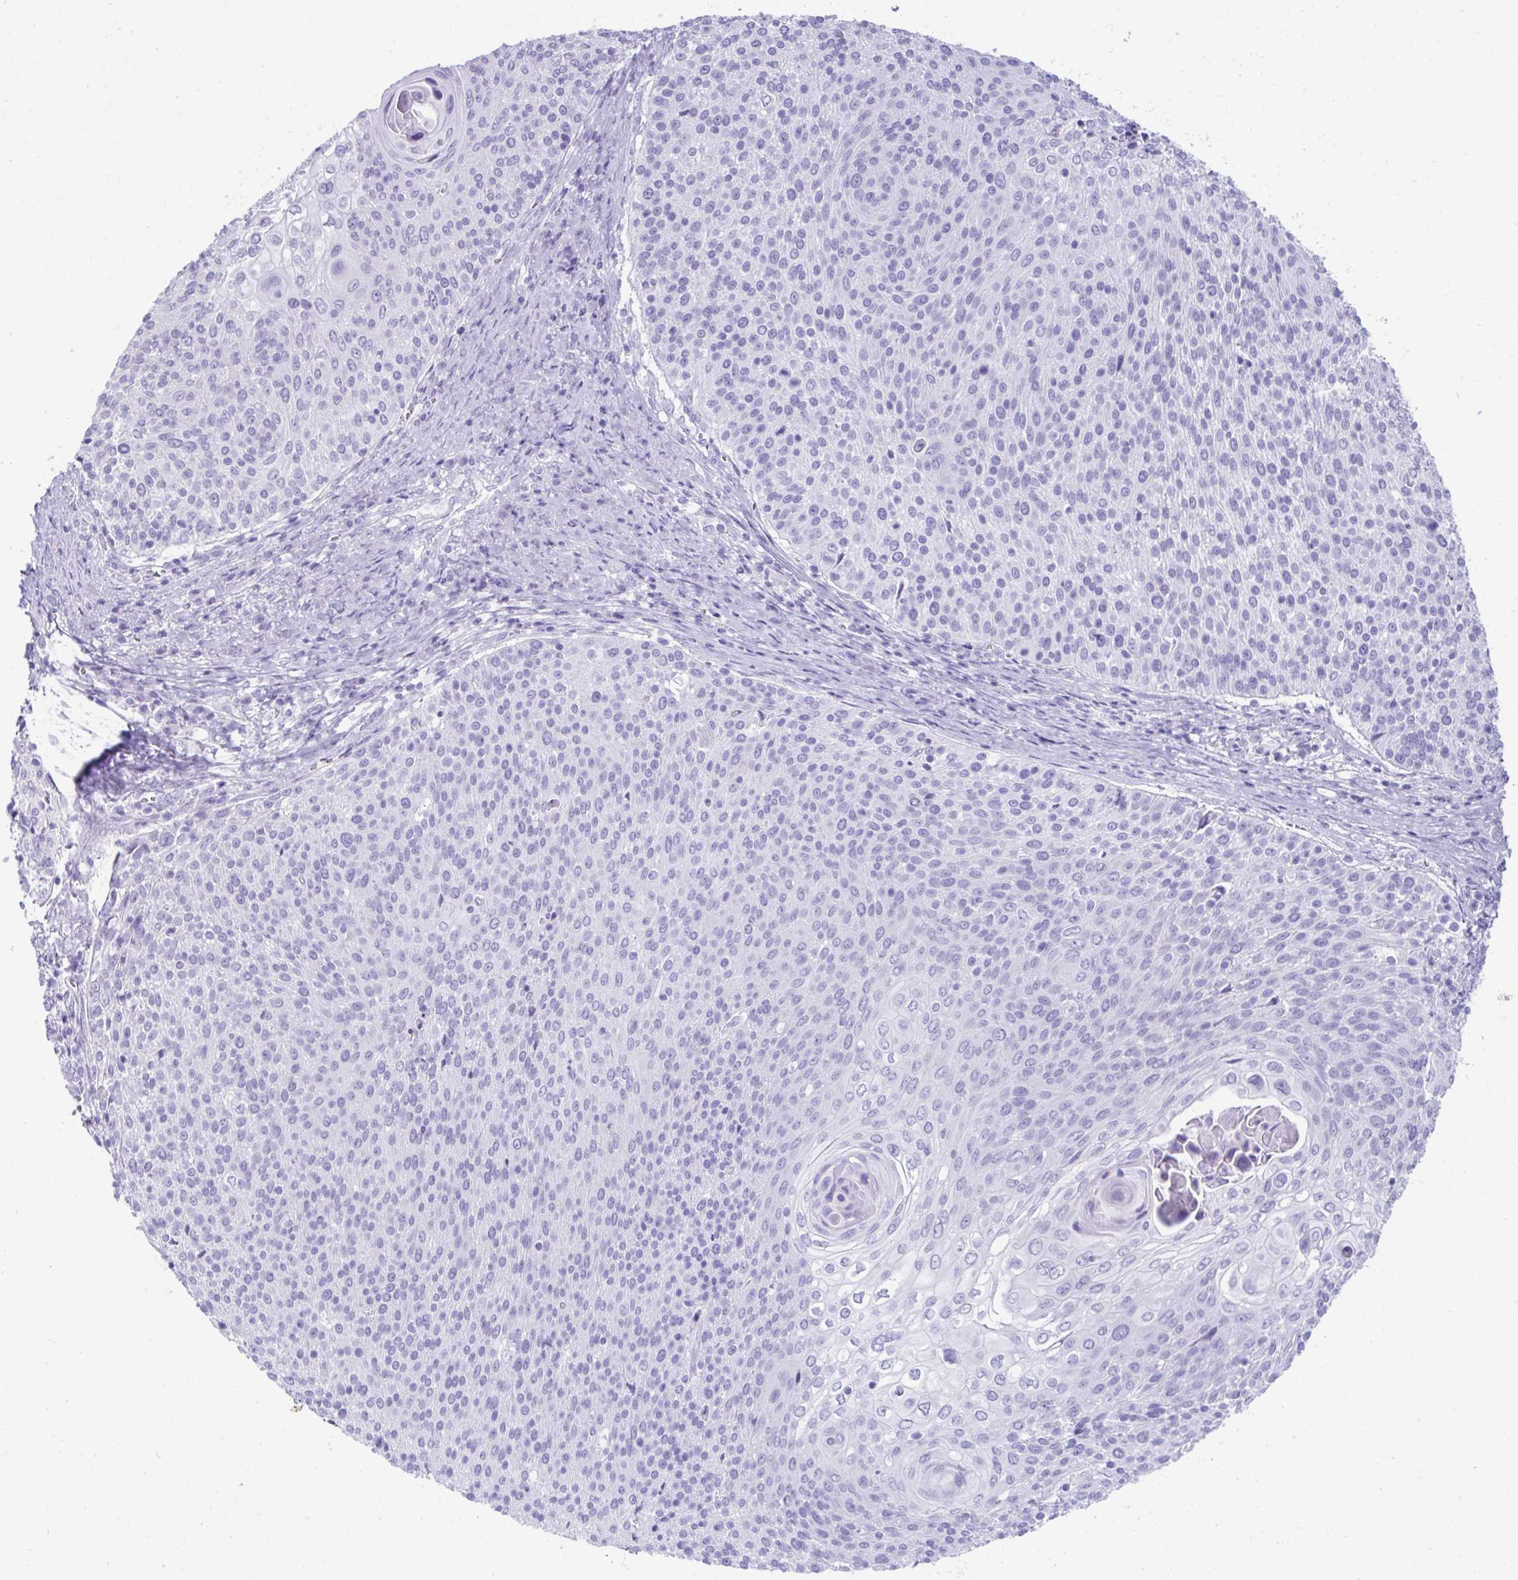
{"staining": {"intensity": "negative", "quantity": "none", "location": "none"}, "tissue": "cervical cancer", "cell_type": "Tumor cells", "image_type": "cancer", "snomed": [{"axis": "morphology", "description": "Squamous cell carcinoma, NOS"}, {"axis": "topography", "description": "Cervix"}], "caption": "Cervical cancer (squamous cell carcinoma) stained for a protein using immunohistochemistry displays no expression tumor cells.", "gene": "PSCA", "patient": {"sex": "female", "age": 31}}